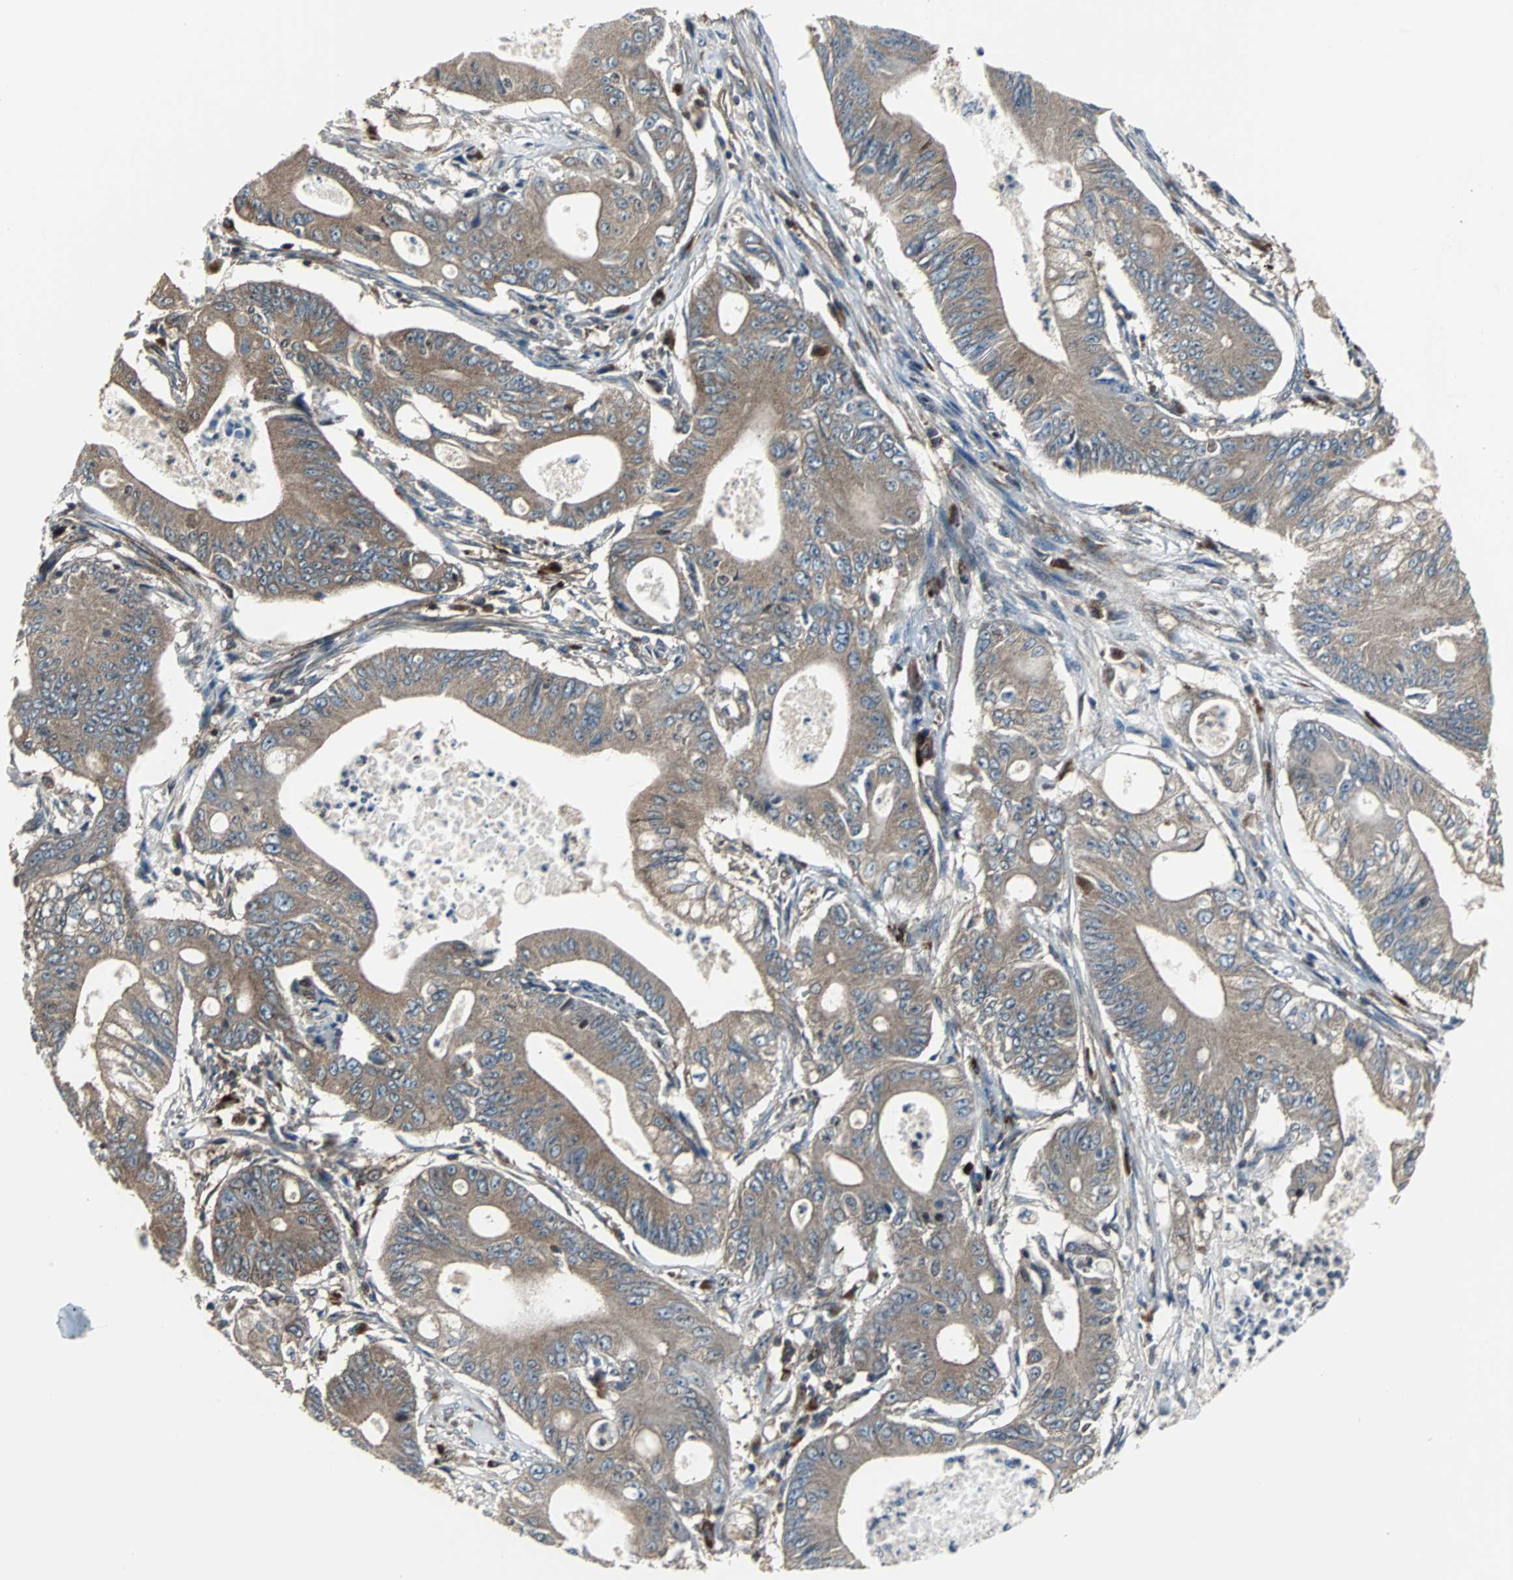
{"staining": {"intensity": "strong", "quantity": ">75%", "location": "cytoplasmic/membranous"}, "tissue": "pancreatic cancer", "cell_type": "Tumor cells", "image_type": "cancer", "snomed": [{"axis": "morphology", "description": "Normal tissue, NOS"}, {"axis": "topography", "description": "Lymph node"}], "caption": "Protein analysis of pancreatic cancer tissue demonstrates strong cytoplasmic/membranous staining in about >75% of tumor cells. (Stains: DAB (3,3'-diaminobenzidine) in brown, nuclei in blue, Microscopy: brightfield microscopy at high magnification).", "gene": "RELA", "patient": {"sex": "male", "age": 62}}